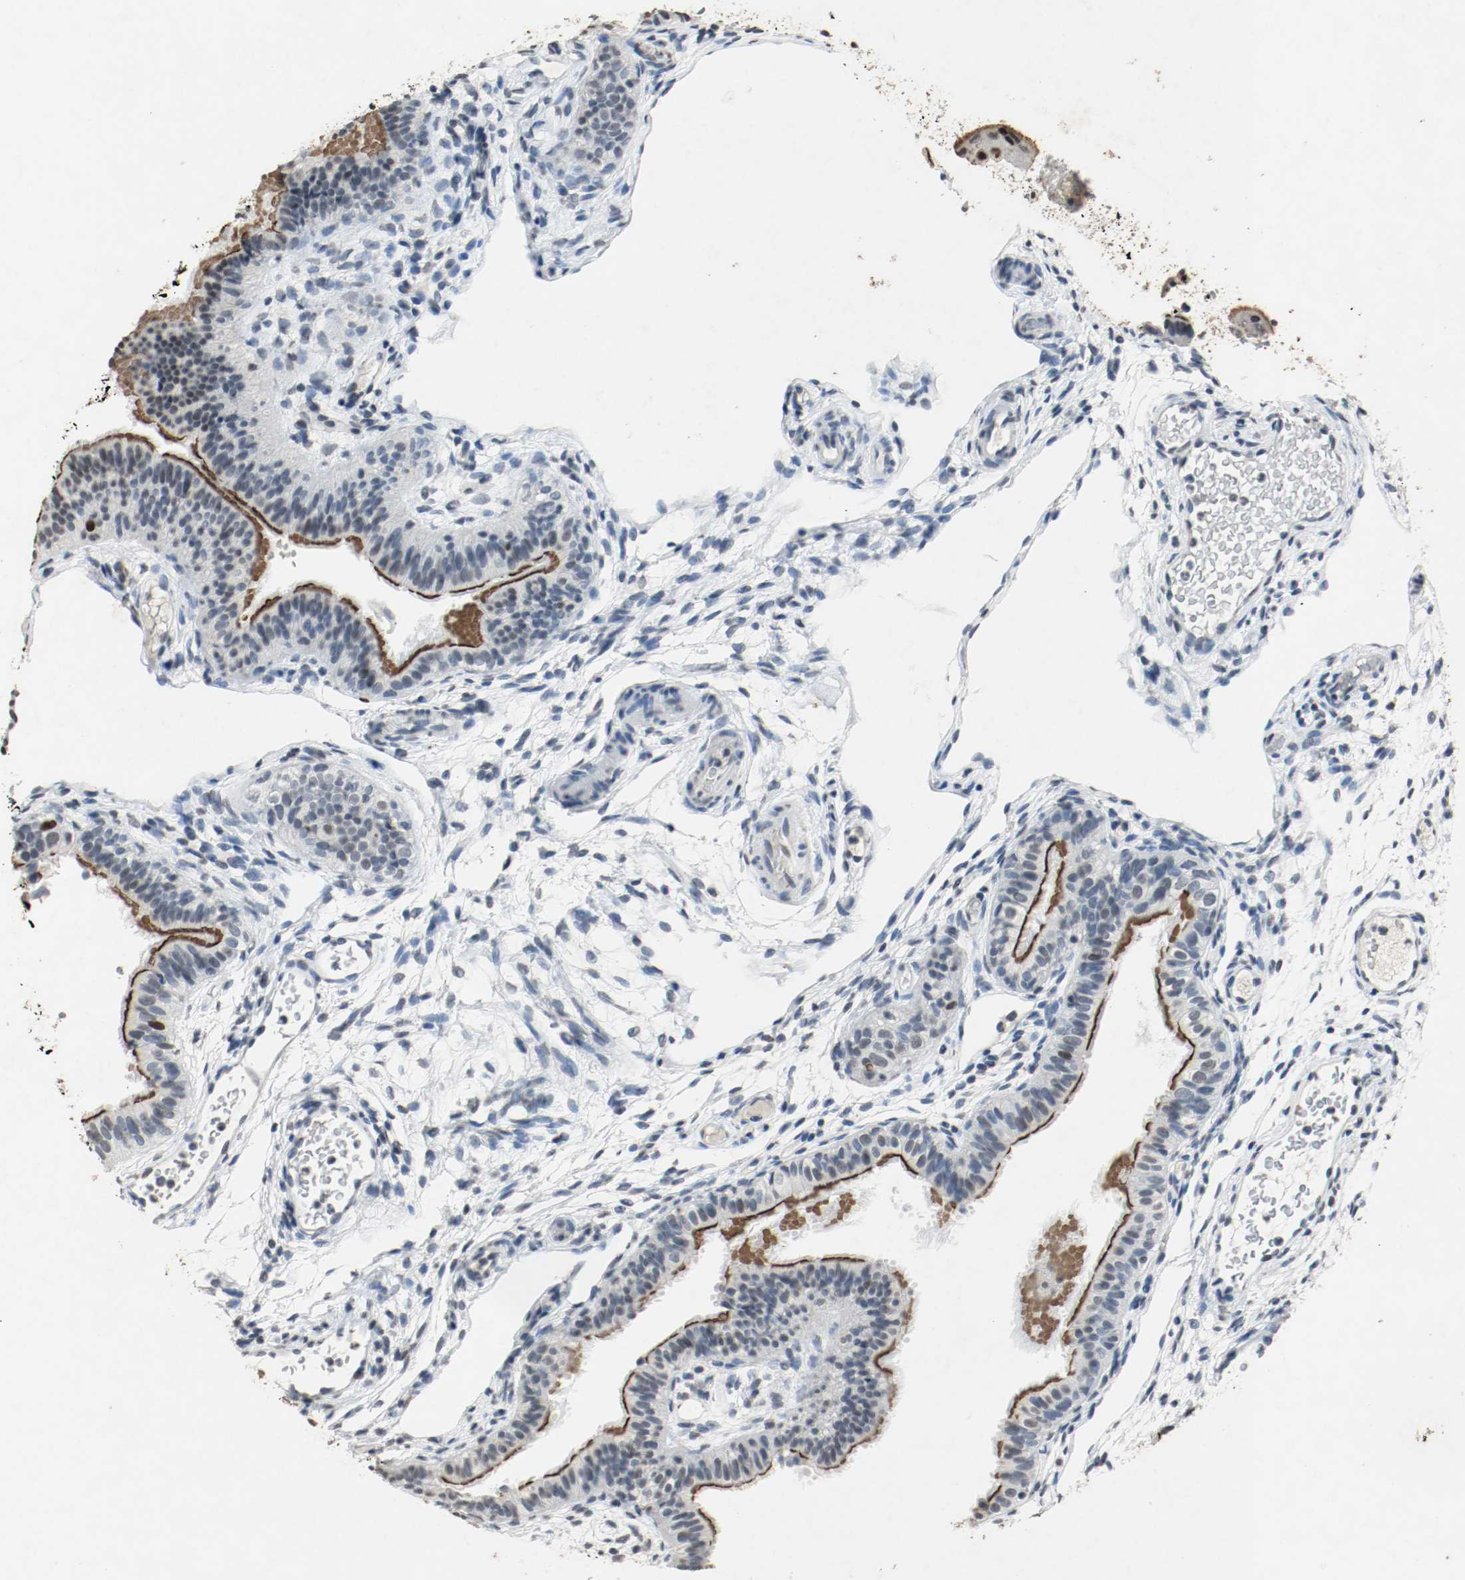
{"staining": {"intensity": "strong", "quantity": "<25%", "location": "cytoplasmic/membranous"}, "tissue": "fallopian tube", "cell_type": "Glandular cells", "image_type": "normal", "snomed": [{"axis": "morphology", "description": "Normal tissue, NOS"}, {"axis": "morphology", "description": "Dermoid, NOS"}, {"axis": "topography", "description": "Fallopian tube"}], "caption": "The micrograph displays immunohistochemical staining of unremarkable fallopian tube. There is strong cytoplasmic/membranous positivity is present in approximately <25% of glandular cells.", "gene": "DNMT1", "patient": {"sex": "female", "age": 33}}